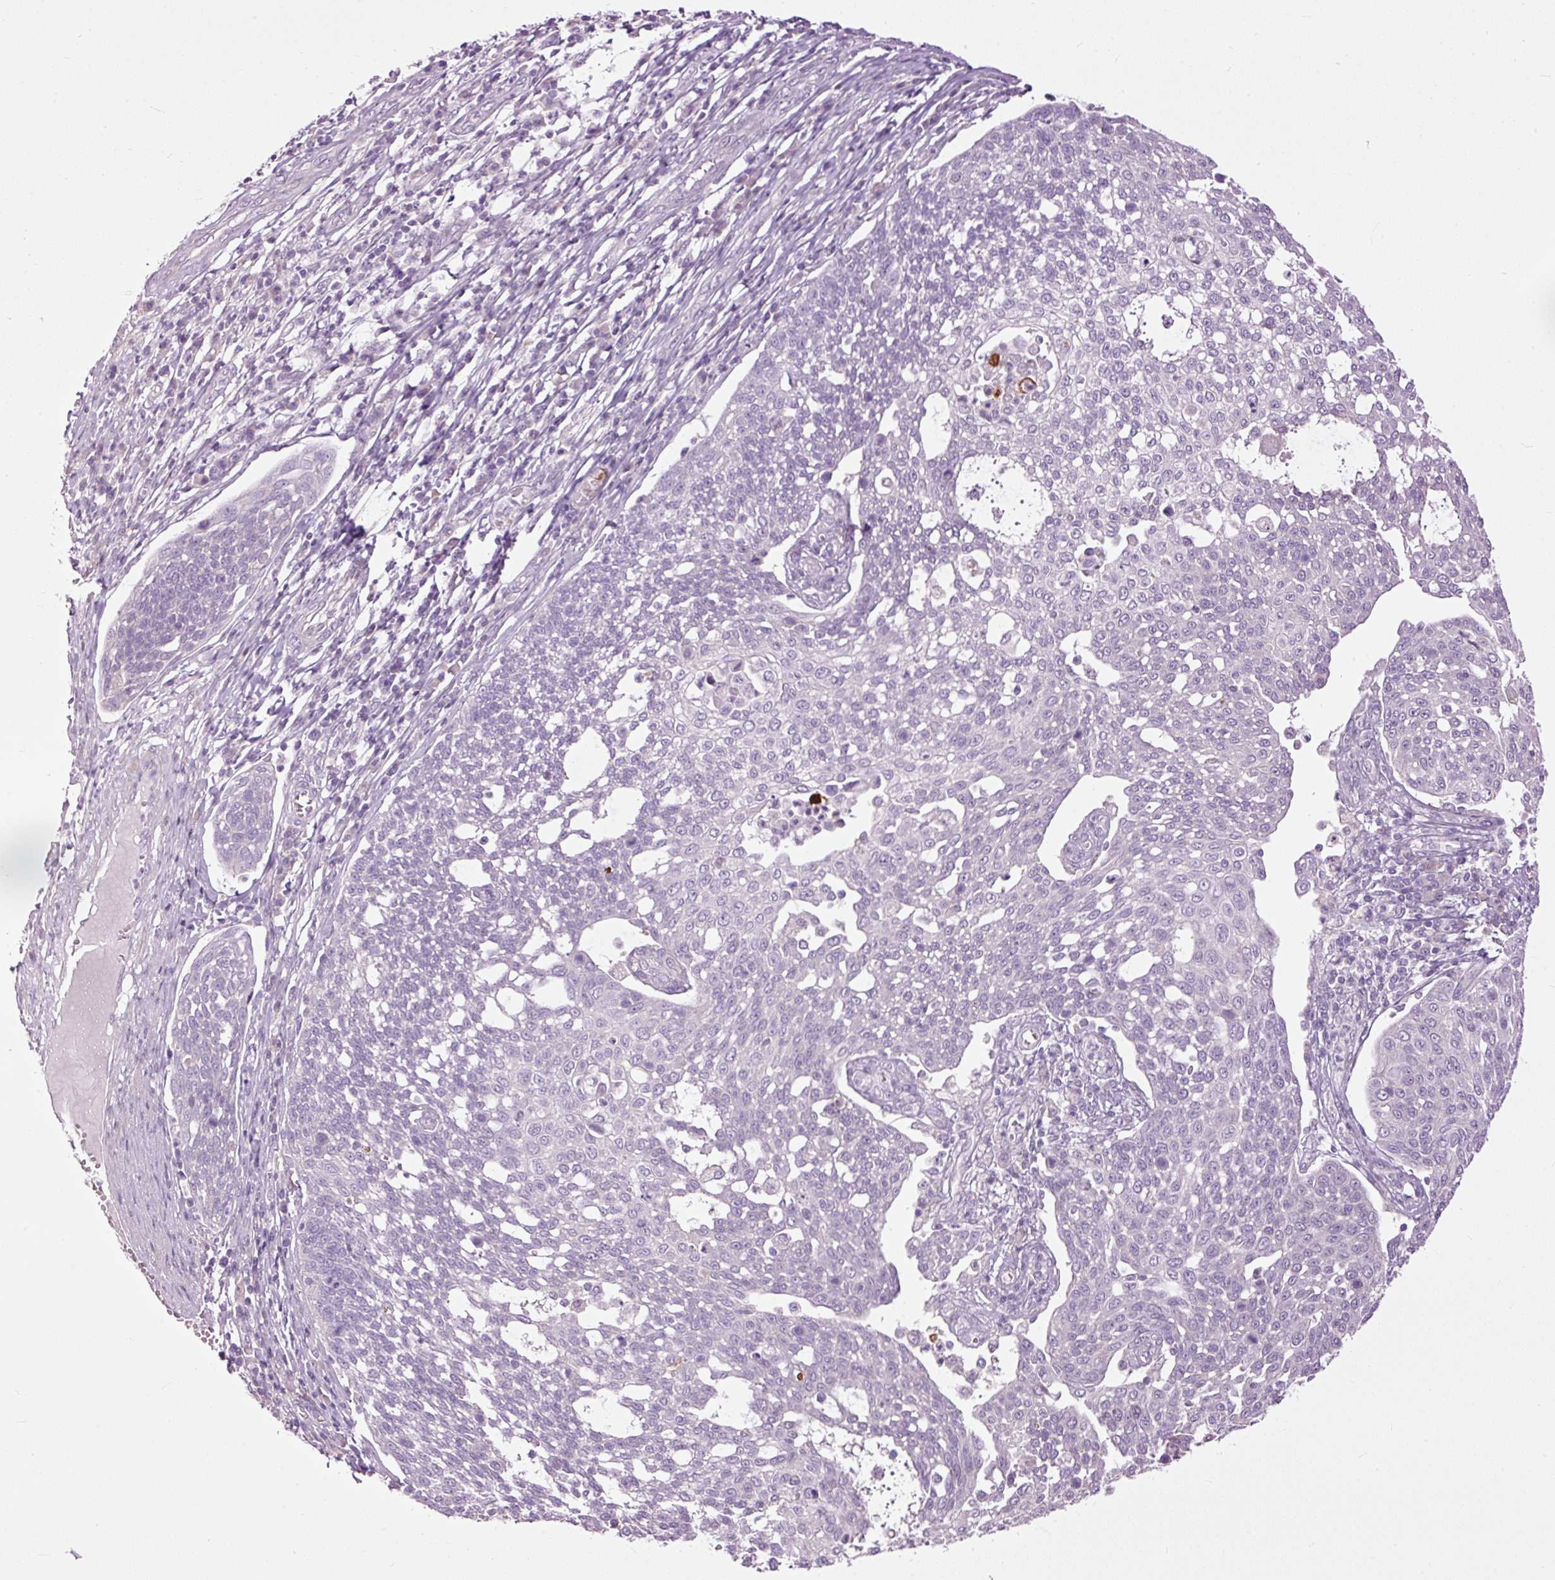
{"staining": {"intensity": "negative", "quantity": "none", "location": "none"}, "tissue": "cervical cancer", "cell_type": "Tumor cells", "image_type": "cancer", "snomed": [{"axis": "morphology", "description": "Squamous cell carcinoma, NOS"}, {"axis": "topography", "description": "Cervix"}], "caption": "A photomicrograph of human cervical cancer is negative for staining in tumor cells. The staining was performed using DAB to visualize the protein expression in brown, while the nuclei were stained in blue with hematoxylin (Magnification: 20x).", "gene": "FCRL4", "patient": {"sex": "female", "age": 34}}